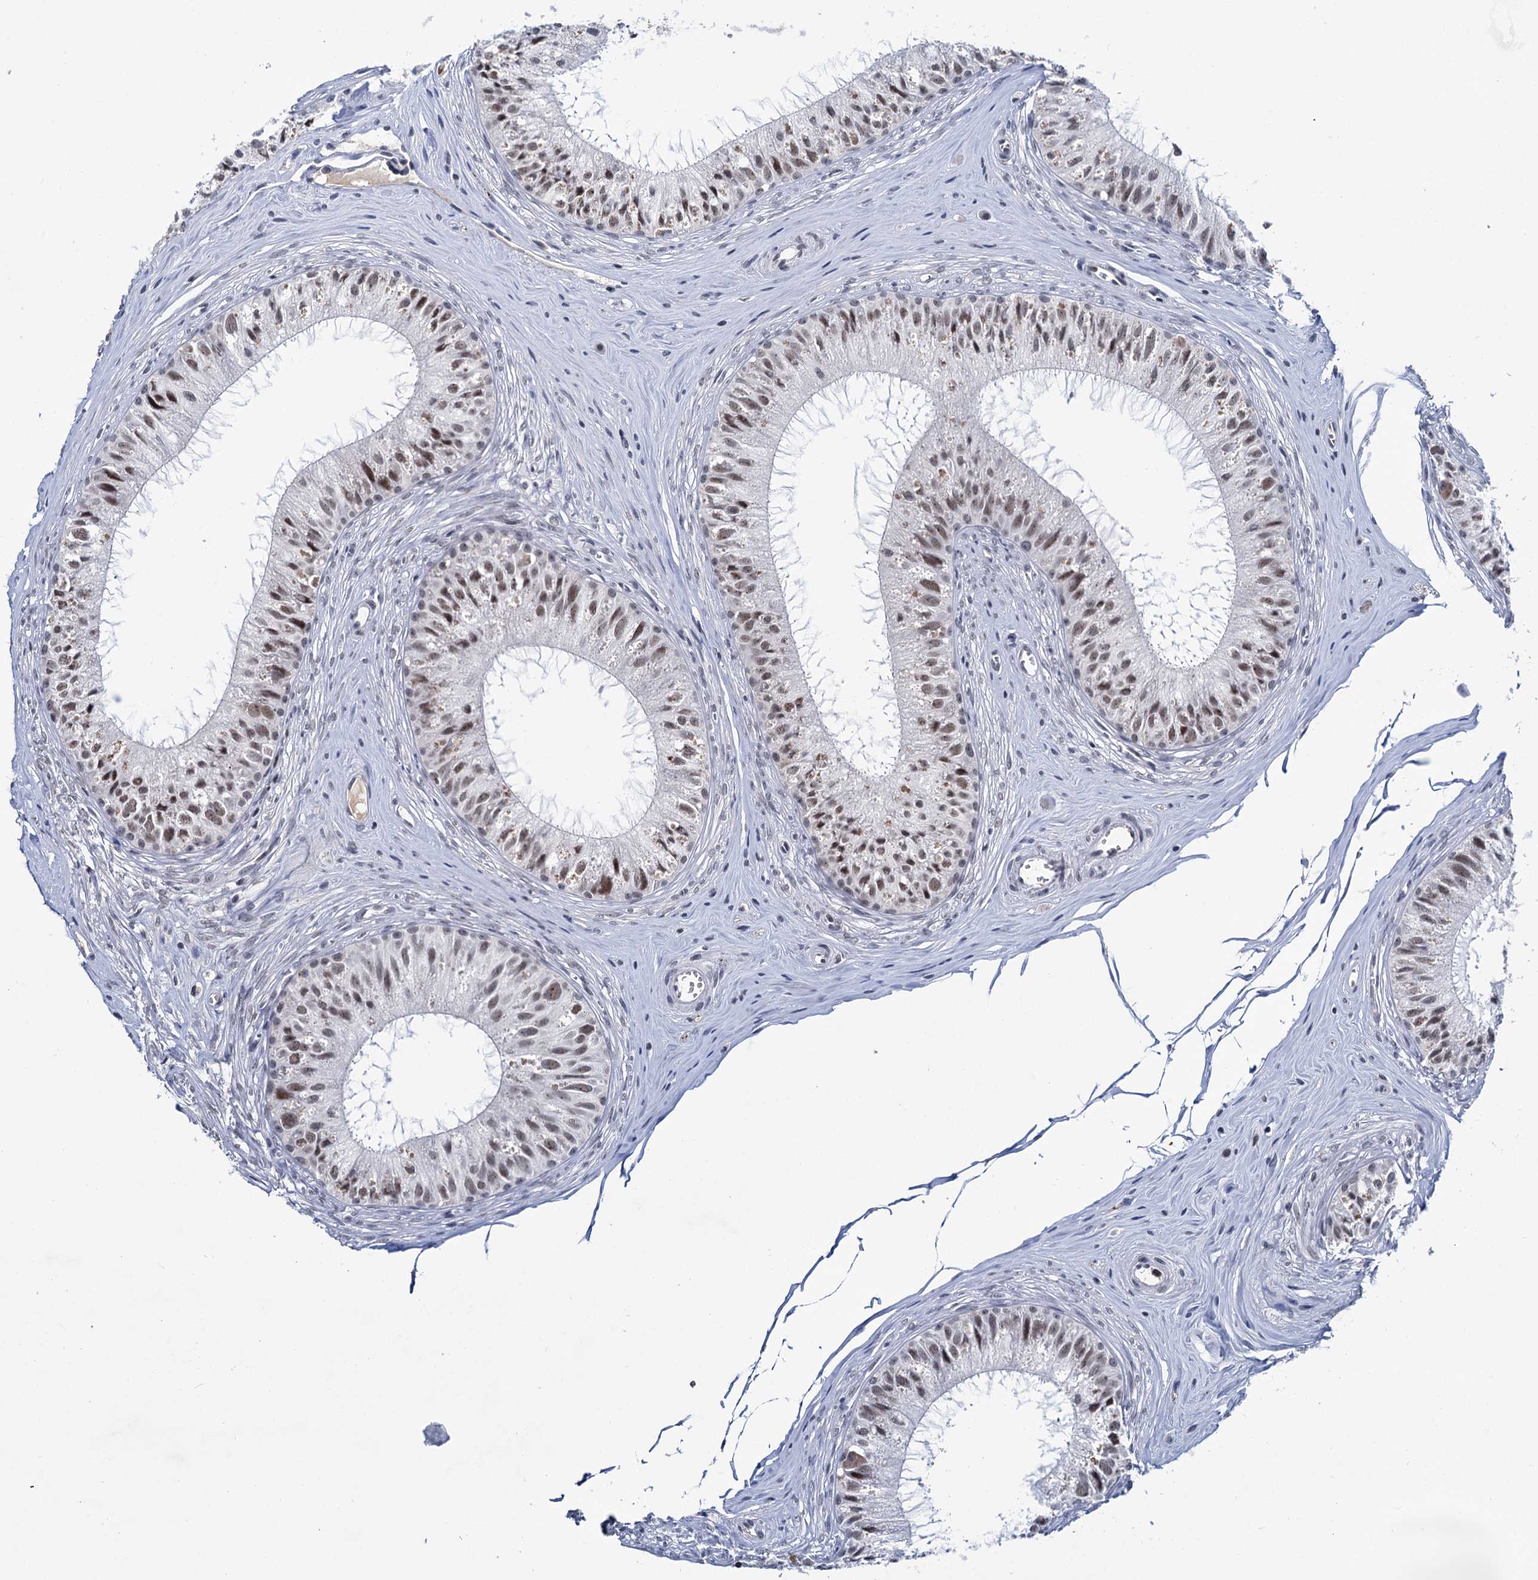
{"staining": {"intensity": "moderate", "quantity": "25%-75%", "location": "nuclear"}, "tissue": "epididymis", "cell_type": "Glandular cells", "image_type": "normal", "snomed": [{"axis": "morphology", "description": "Normal tissue, NOS"}, {"axis": "topography", "description": "Epididymis"}], "caption": "Protein expression analysis of benign epididymis displays moderate nuclear positivity in about 25%-75% of glandular cells.", "gene": "ZCCHC10", "patient": {"sex": "male", "age": 36}}